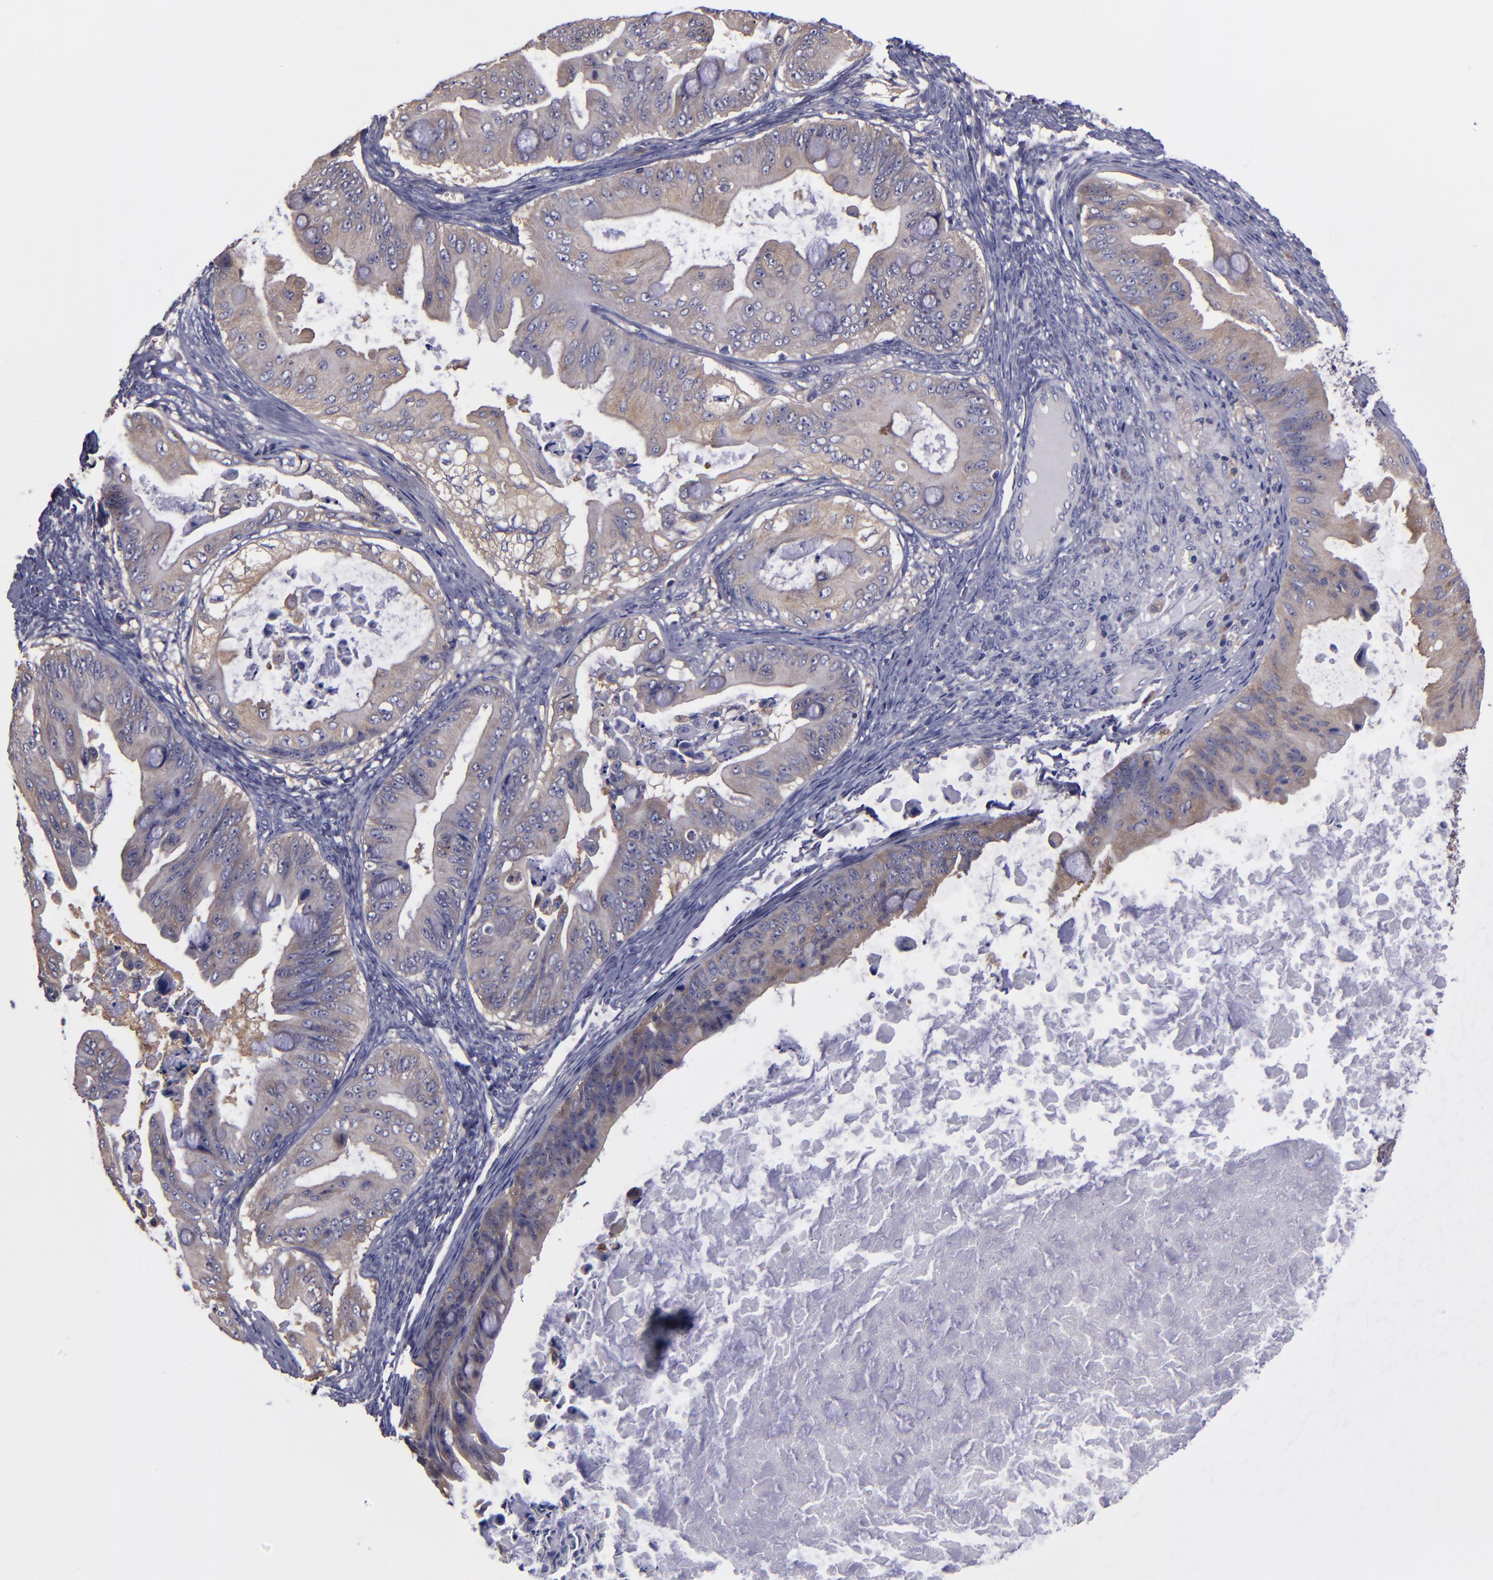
{"staining": {"intensity": "weak", "quantity": ">75%", "location": "cytoplasmic/membranous"}, "tissue": "ovarian cancer", "cell_type": "Tumor cells", "image_type": "cancer", "snomed": [{"axis": "morphology", "description": "Cystadenocarcinoma, mucinous, NOS"}, {"axis": "topography", "description": "Ovary"}], "caption": "Tumor cells demonstrate low levels of weak cytoplasmic/membranous positivity in about >75% of cells in human mucinous cystadenocarcinoma (ovarian).", "gene": "CARS1", "patient": {"sex": "female", "age": 37}}